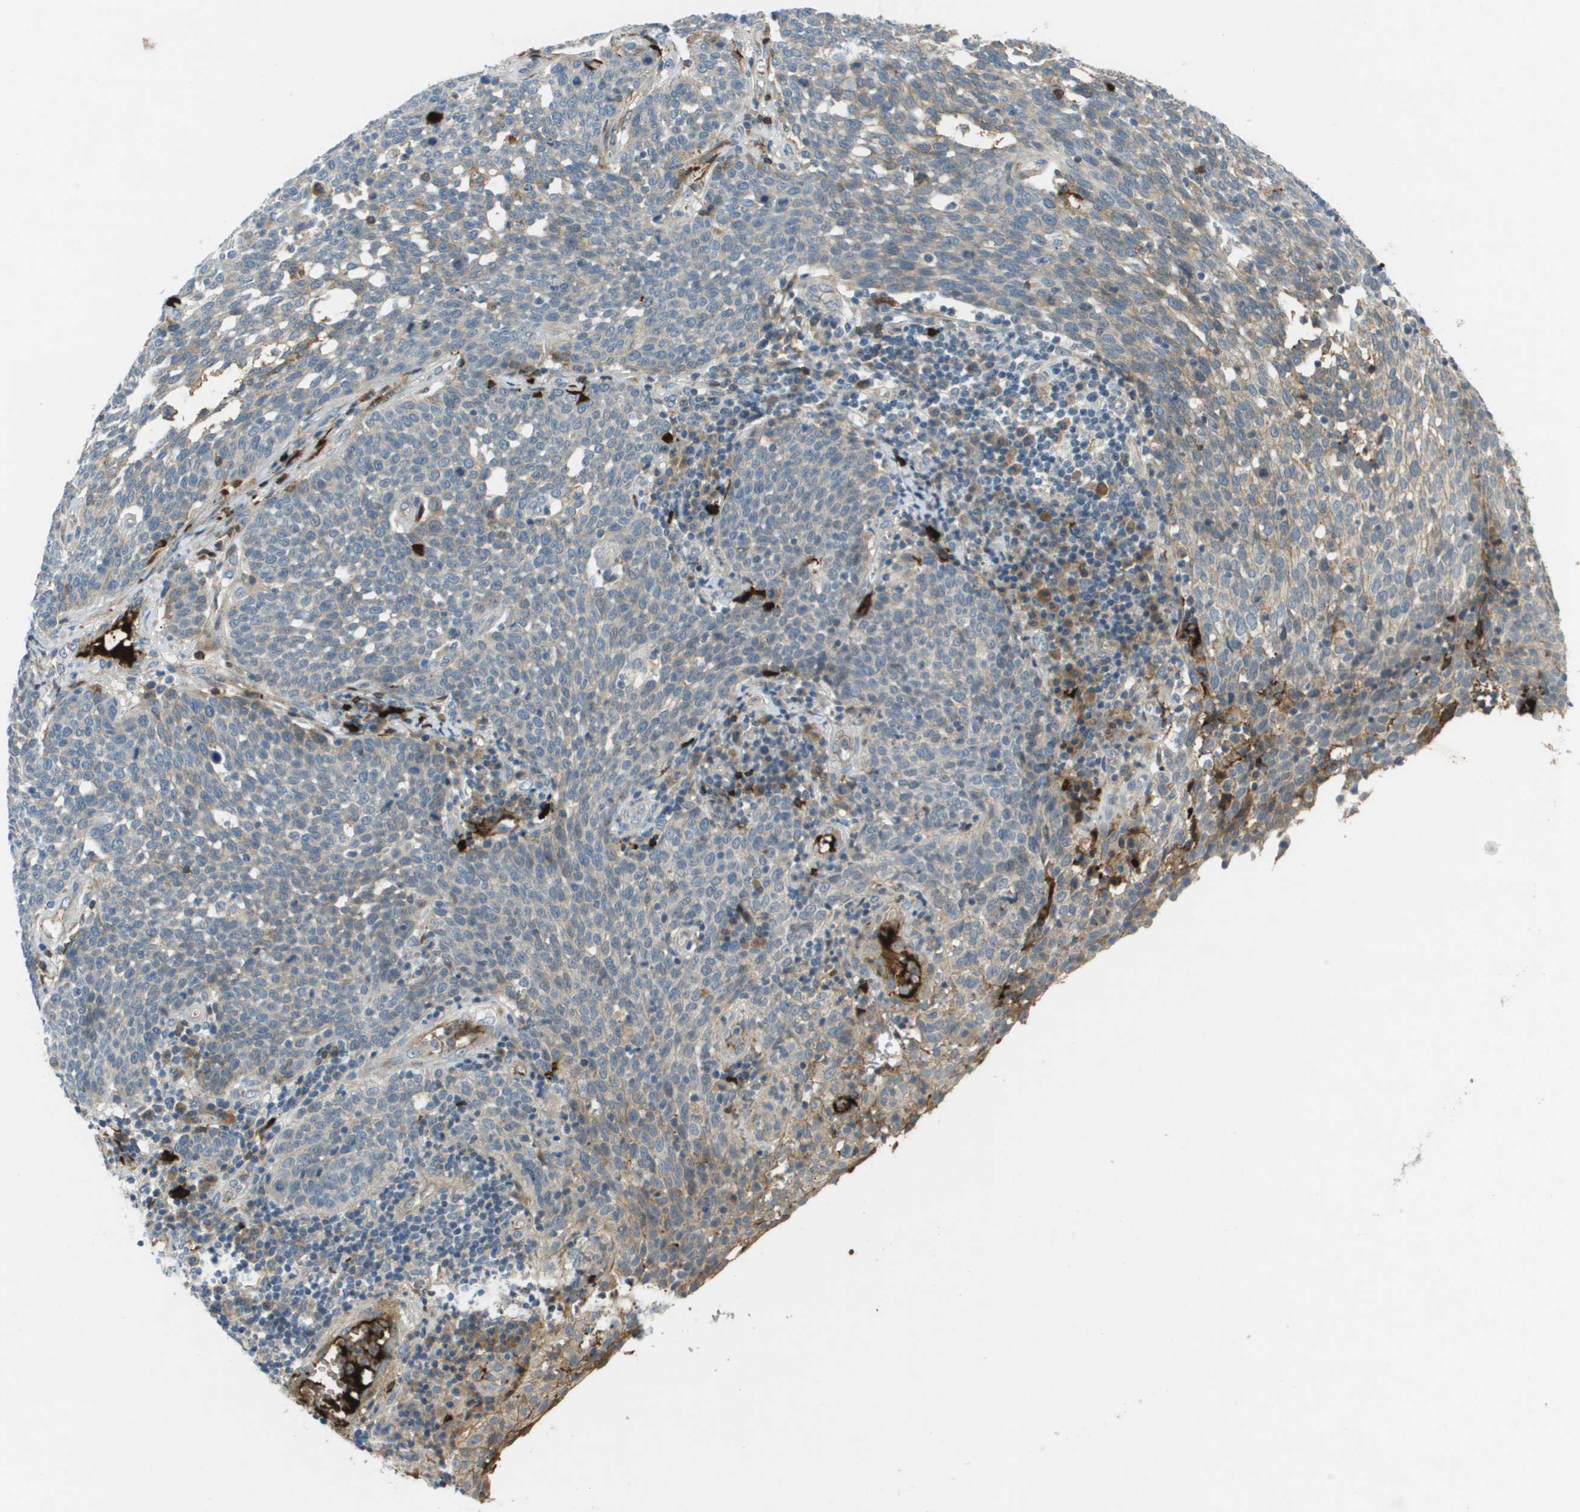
{"staining": {"intensity": "weak", "quantity": "<25%", "location": "cytoplasmic/membranous"}, "tissue": "cervical cancer", "cell_type": "Tumor cells", "image_type": "cancer", "snomed": [{"axis": "morphology", "description": "Squamous cell carcinoma, NOS"}, {"axis": "topography", "description": "Cervix"}], "caption": "This is an IHC image of squamous cell carcinoma (cervical). There is no expression in tumor cells.", "gene": "VTN", "patient": {"sex": "female", "age": 34}}